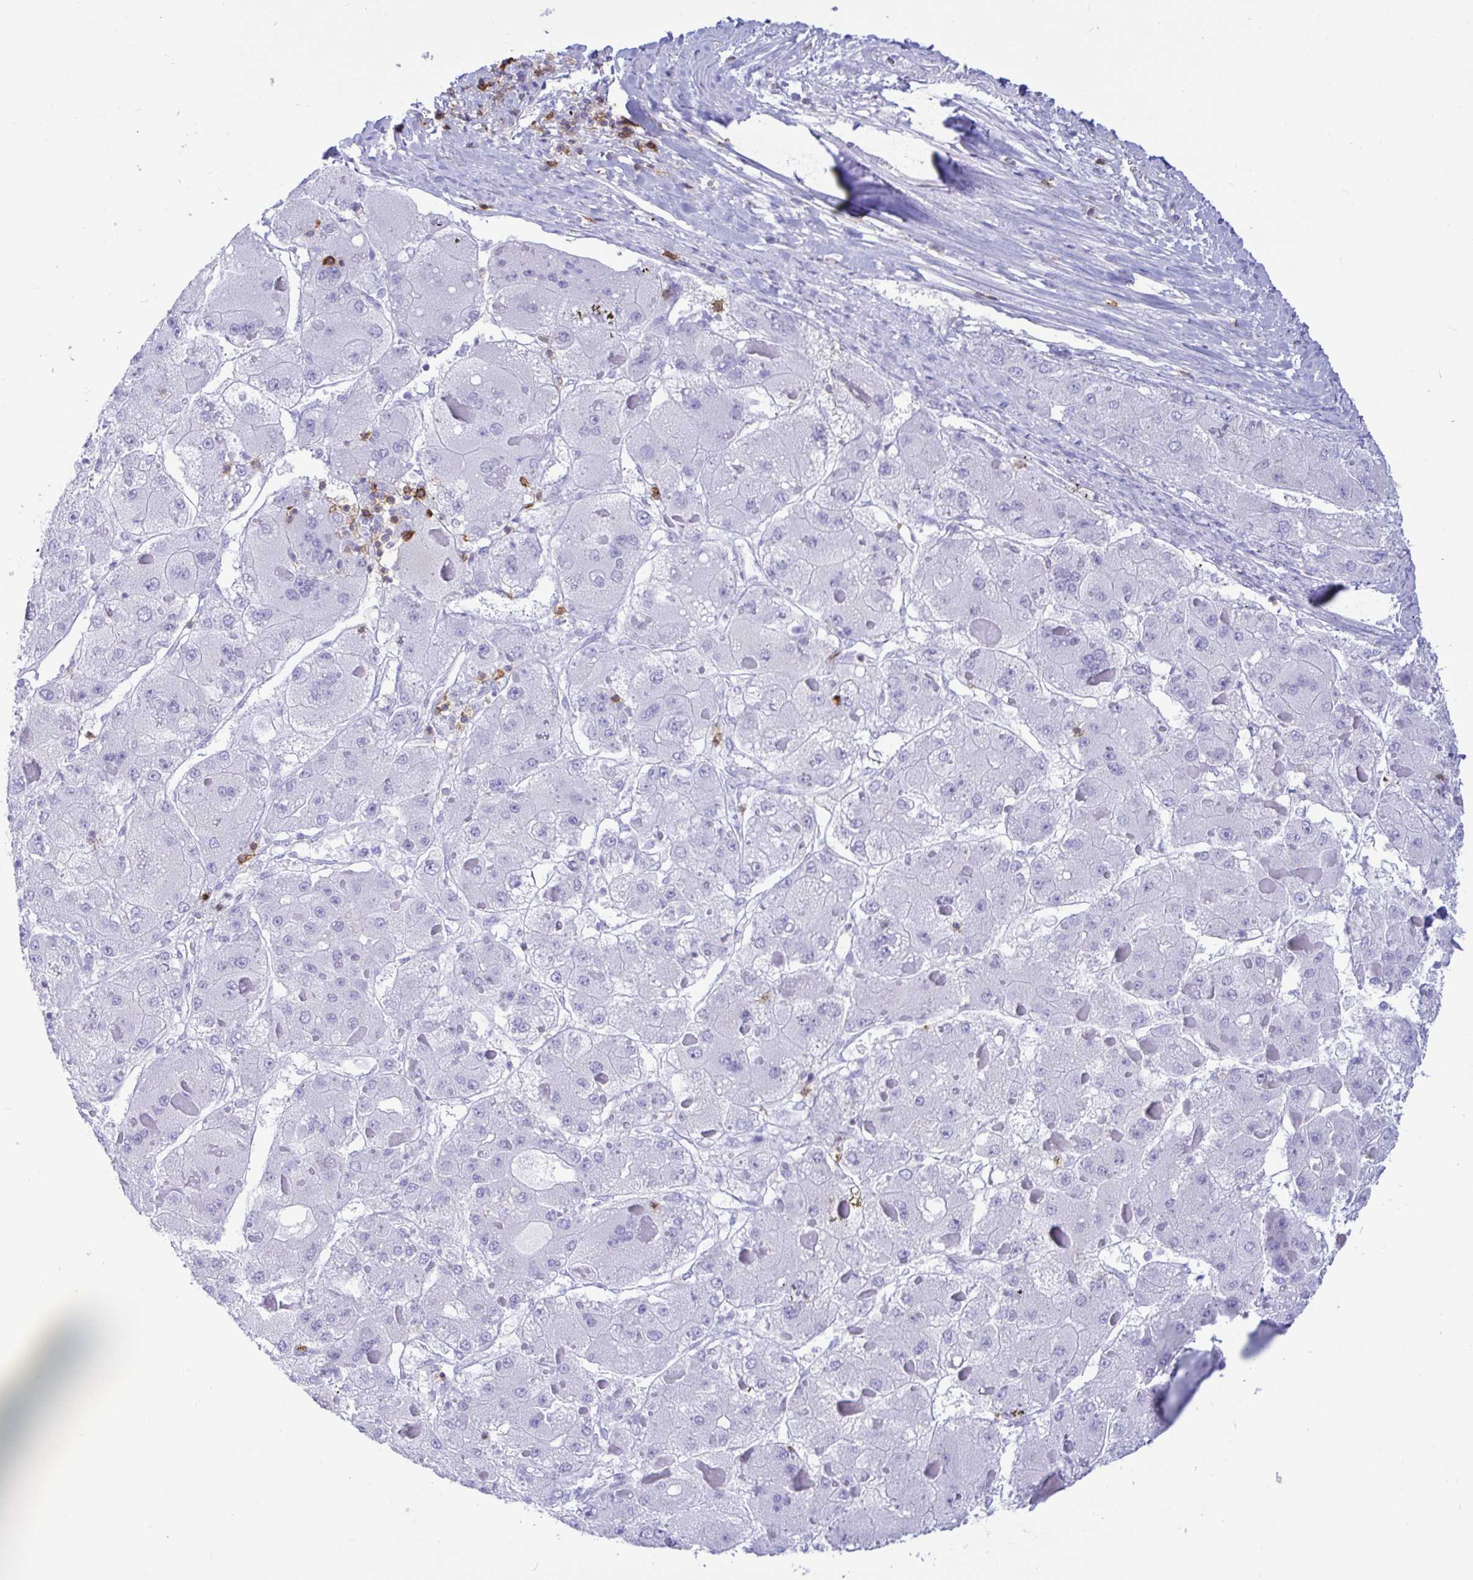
{"staining": {"intensity": "negative", "quantity": "none", "location": "none"}, "tissue": "liver cancer", "cell_type": "Tumor cells", "image_type": "cancer", "snomed": [{"axis": "morphology", "description": "Carcinoma, Hepatocellular, NOS"}, {"axis": "topography", "description": "Liver"}], "caption": "A high-resolution photomicrograph shows IHC staining of liver cancer, which demonstrates no significant positivity in tumor cells. (DAB (3,3'-diaminobenzidine) immunohistochemistry (IHC) with hematoxylin counter stain).", "gene": "CD5", "patient": {"sex": "female", "age": 73}}